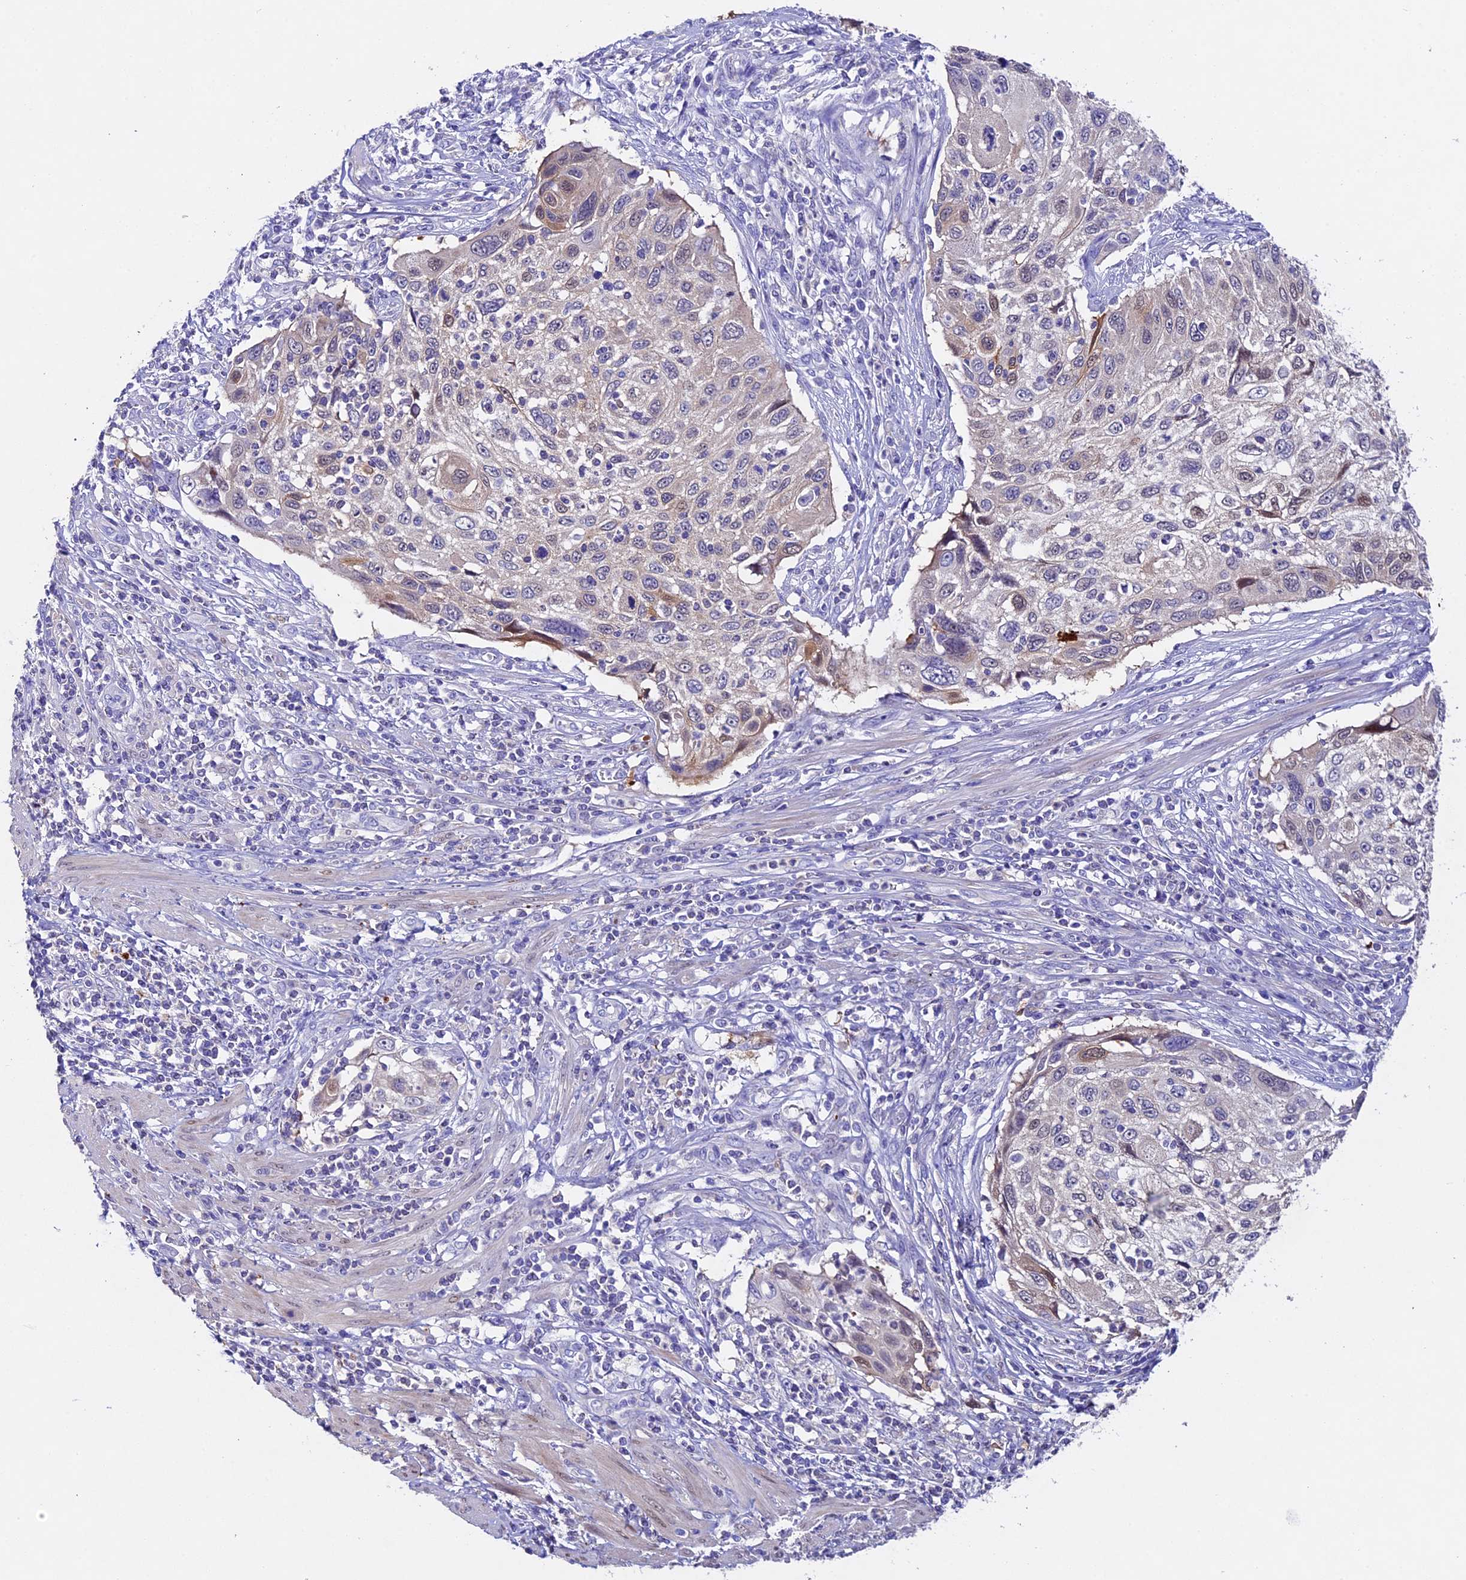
{"staining": {"intensity": "weak", "quantity": "<25%", "location": "cytoplasmic/membranous,nuclear"}, "tissue": "cervical cancer", "cell_type": "Tumor cells", "image_type": "cancer", "snomed": [{"axis": "morphology", "description": "Squamous cell carcinoma, NOS"}, {"axis": "topography", "description": "Cervix"}], "caption": "Immunohistochemistry of human cervical cancer exhibits no positivity in tumor cells.", "gene": "TGDS", "patient": {"sex": "female", "age": 70}}